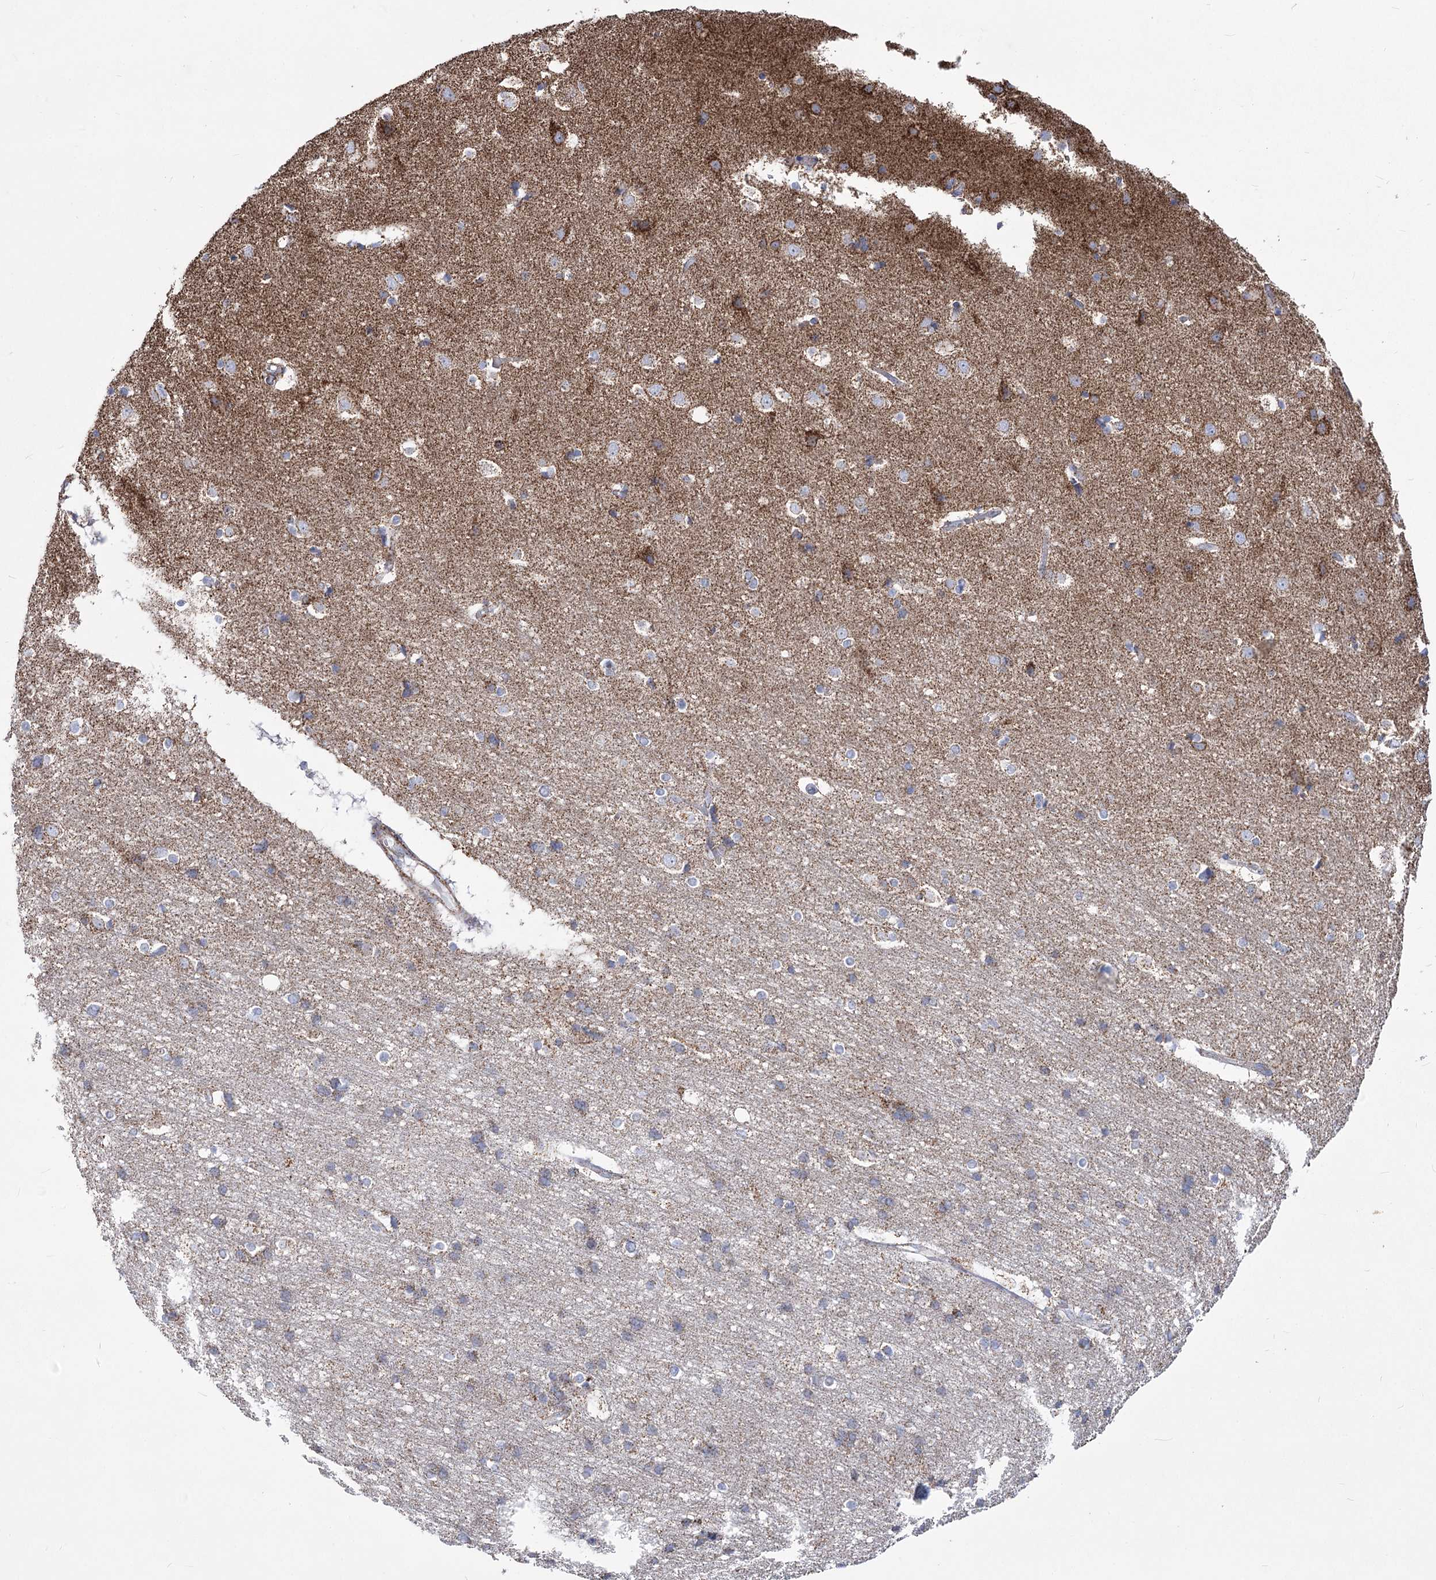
{"staining": {"intensity": "moderate", "quantity": "<25%", "location": "cytoplasmic/membranous"}, "tissue": "cerebral cortex", "cell_type": "Endothelial cells", "image_type": "normal", "snomed": [{"axis": "morphology", "description": "Normal tissue, NOS"}, {"axis": "topography", "description": "Cerebral cortex"}], "caption": "A high-resolution image shows IHC staining of unremarkable cerebral cortex, which exhibits moderate cytoplasmic/membranous expression in about <25% of endothelial cells. Nuclei are stained in blue.", "gene": "PDHB", "patient": {"sex": "male", "age": 54}}